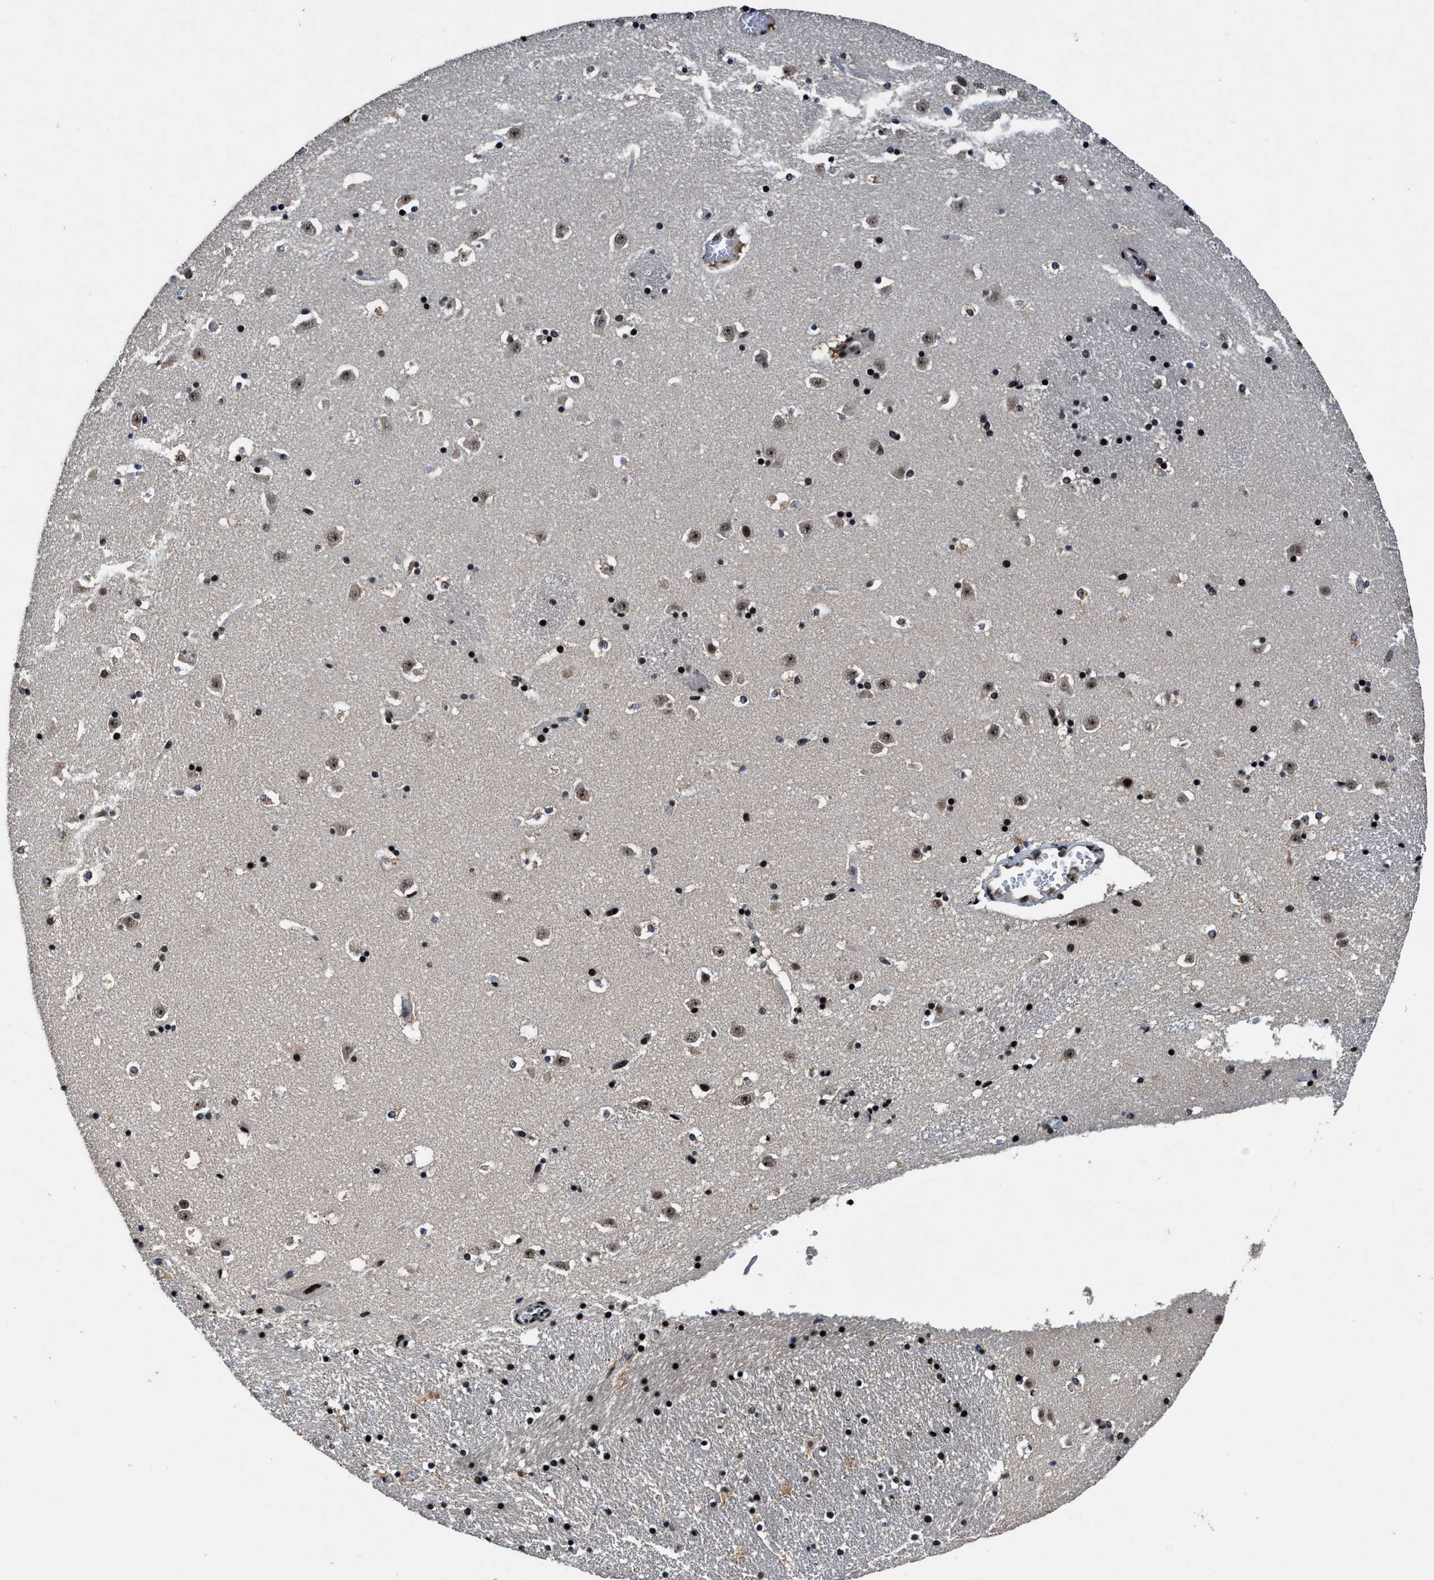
{"staining": {"intensity": "strong", "quantity": ">75%", "location": "nuclear"}, "tissue": "caudate", "cell_type": "Glial cells", "image_type": "normal", "snomed": [{"axis": "morphology", "description": "Normal tissue, NOS"}, {"axis": "topography", "description": "Lateral ventricle wall"}], "caption": "Immunohistochemical staining of unremarkable human caudate shows high levels of strong nuclear positivity in approximately >75% of glial cells.", "gene": "ZNF233", "patient": {"sex": "male", "age": 45}}